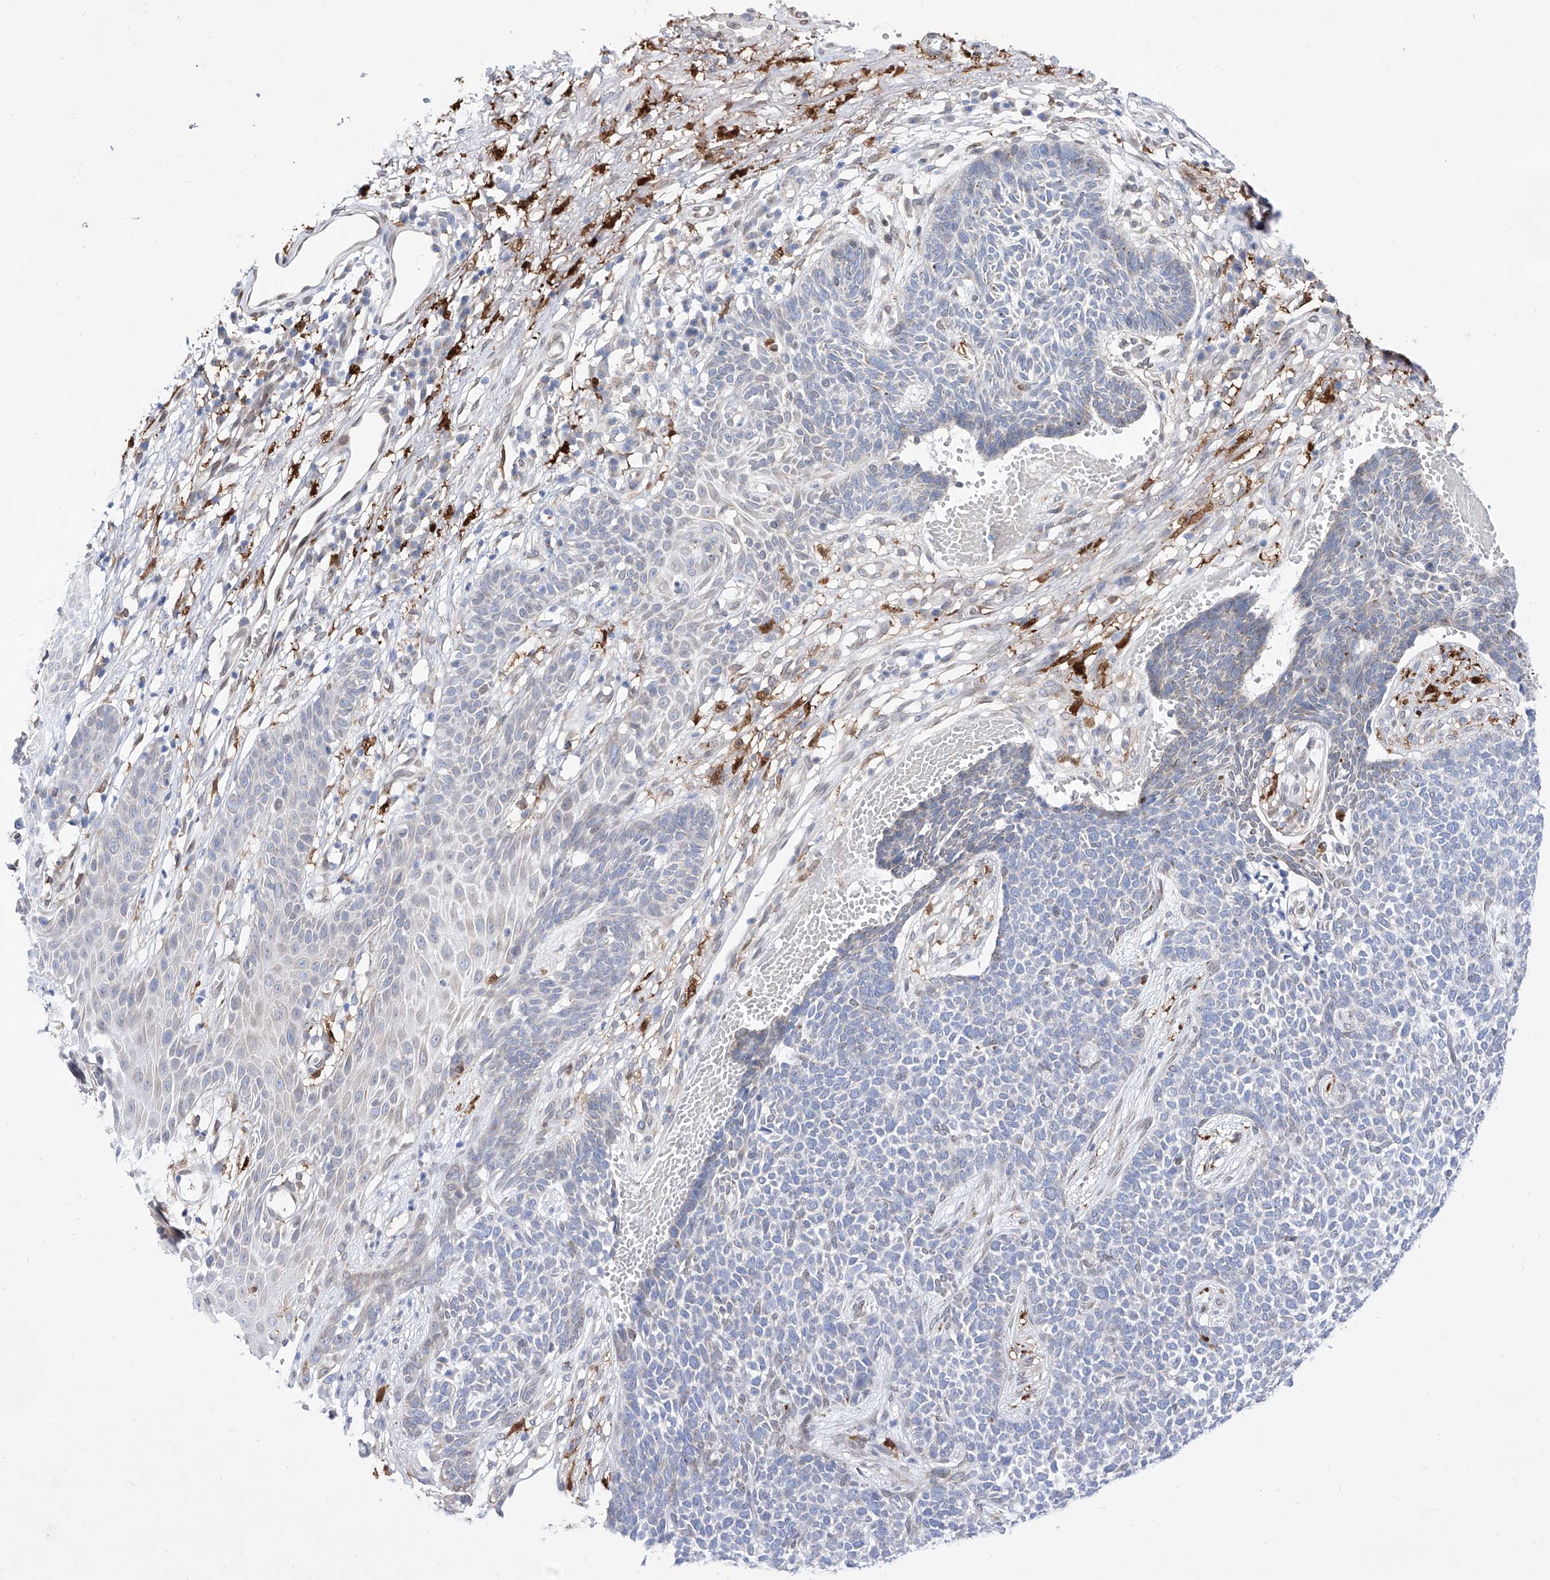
{"staining": {"intensity": "negative", "quantity": "none", "location": "none"}, "tissue": "skin cancer", "cell_type": "Tumor cells", "image_type": "cancer", "snomed": [{"axis": "morphology", "description": "Basal cell carcinoma"}, {"axis": "topography", "description": "Skin"}], "caption": "DAB immunohistochemical staining of basal cell carcinoma (skin) displays no significant positivity in tumor cells.", "gene": "LCLAT1", "patient": {"sex": "female", "age": 84}}